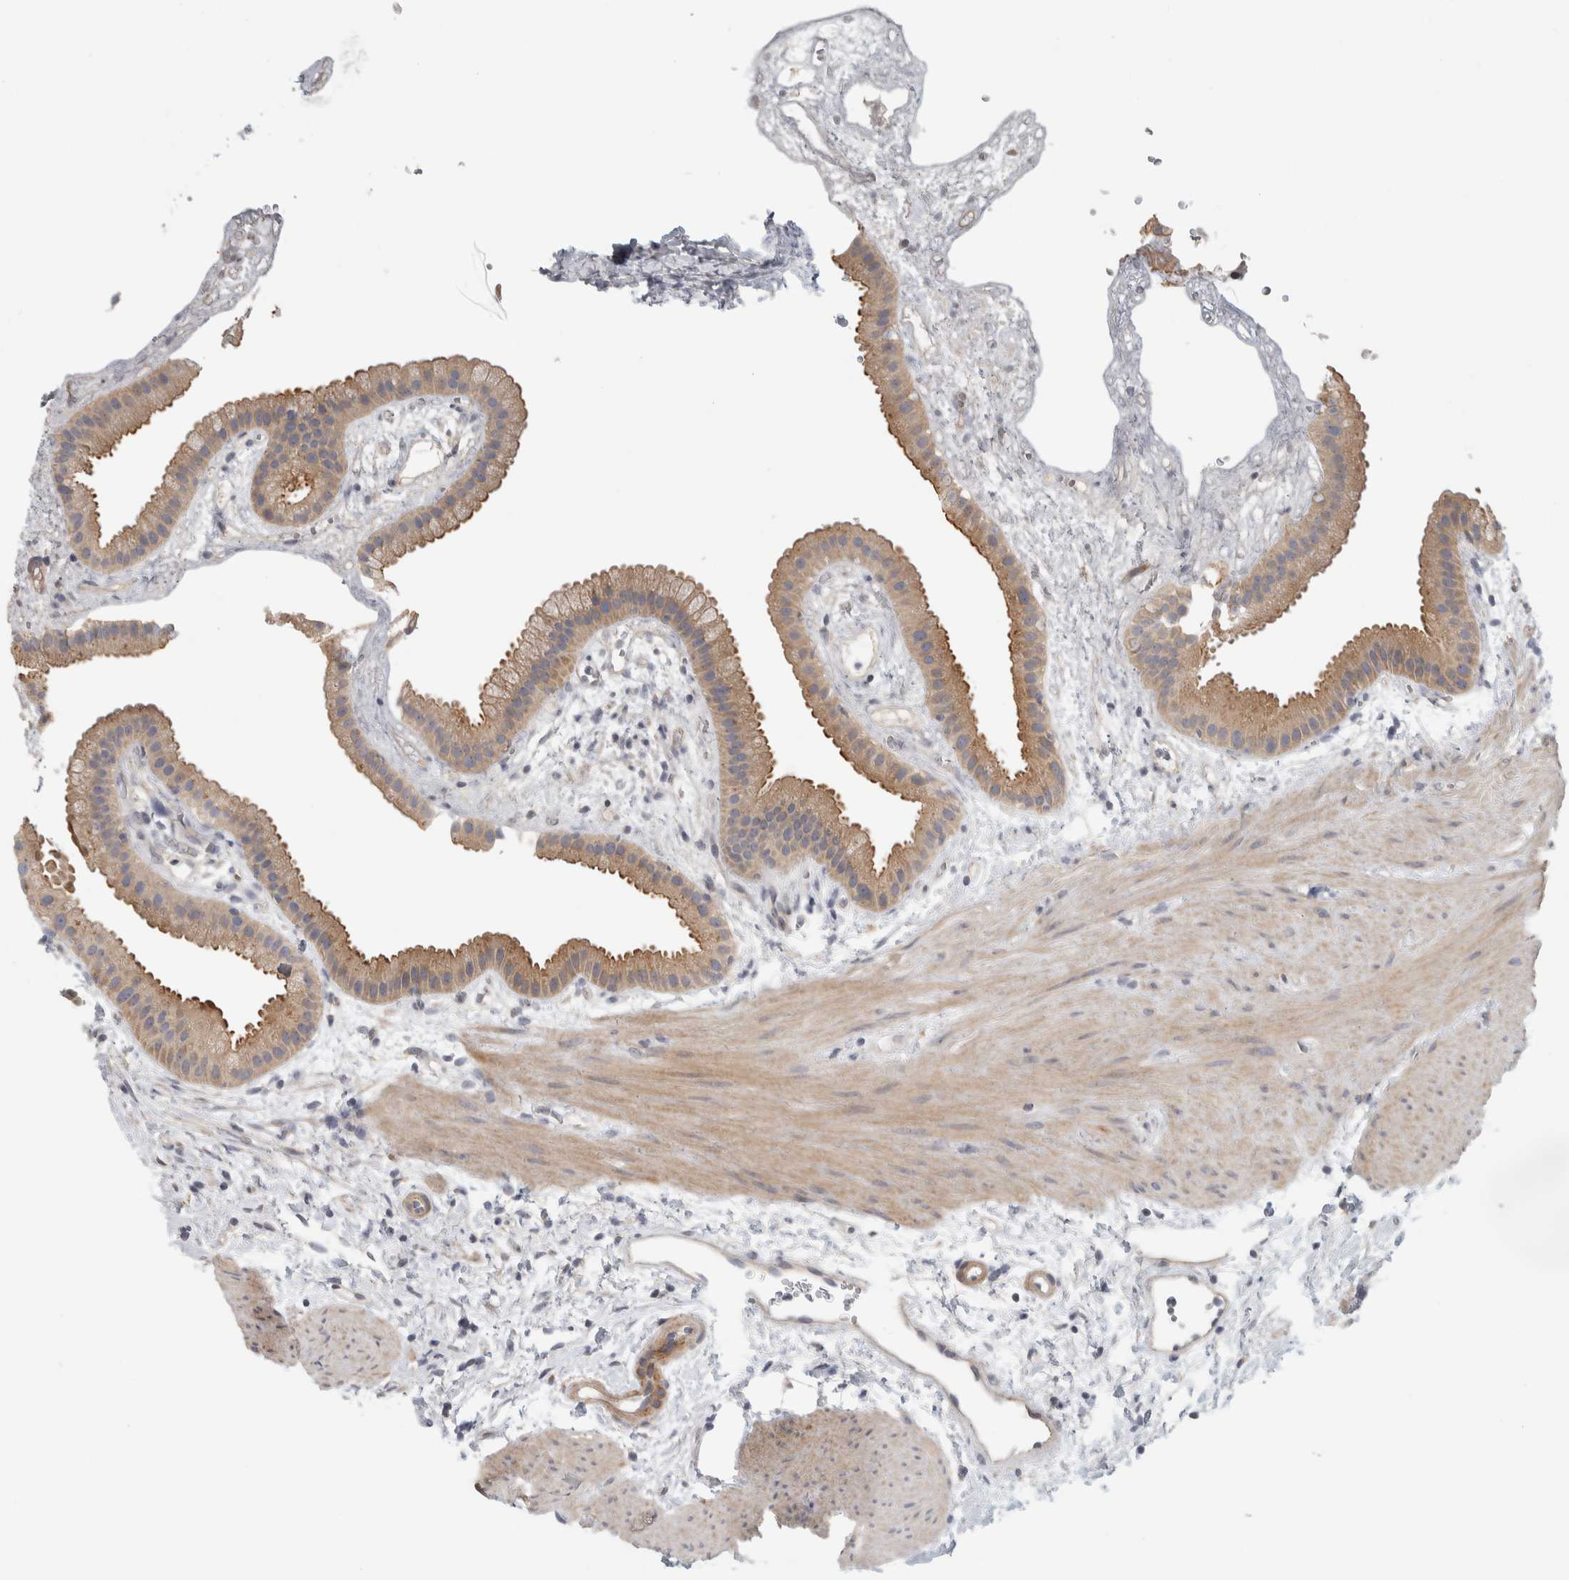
{"staining": {"intensity": "moderate", "quantity": ">75%", "location": "cytoplasmic/membranous"}, "tissue": "gallbladder", "cell_type": "Glandular cells", "image_type": "normal", "snomed": [{"axis": "morphology", "description": "Normal tissue, NOS"}, {"axis": "topography", "description": "Gallbladder"}], "caption": "Immunohistochemistry (IHC) image of benign gallbladder: gallbladder stained using IHC displays medium levels of moderate protein expression localized specifically in the cytoplasmic/membranous of glandular cells, appearing as a cytoplasmic/membranous brown color.", "gene": "DCXR", "patient": {"sex": "female", "age": 64}}